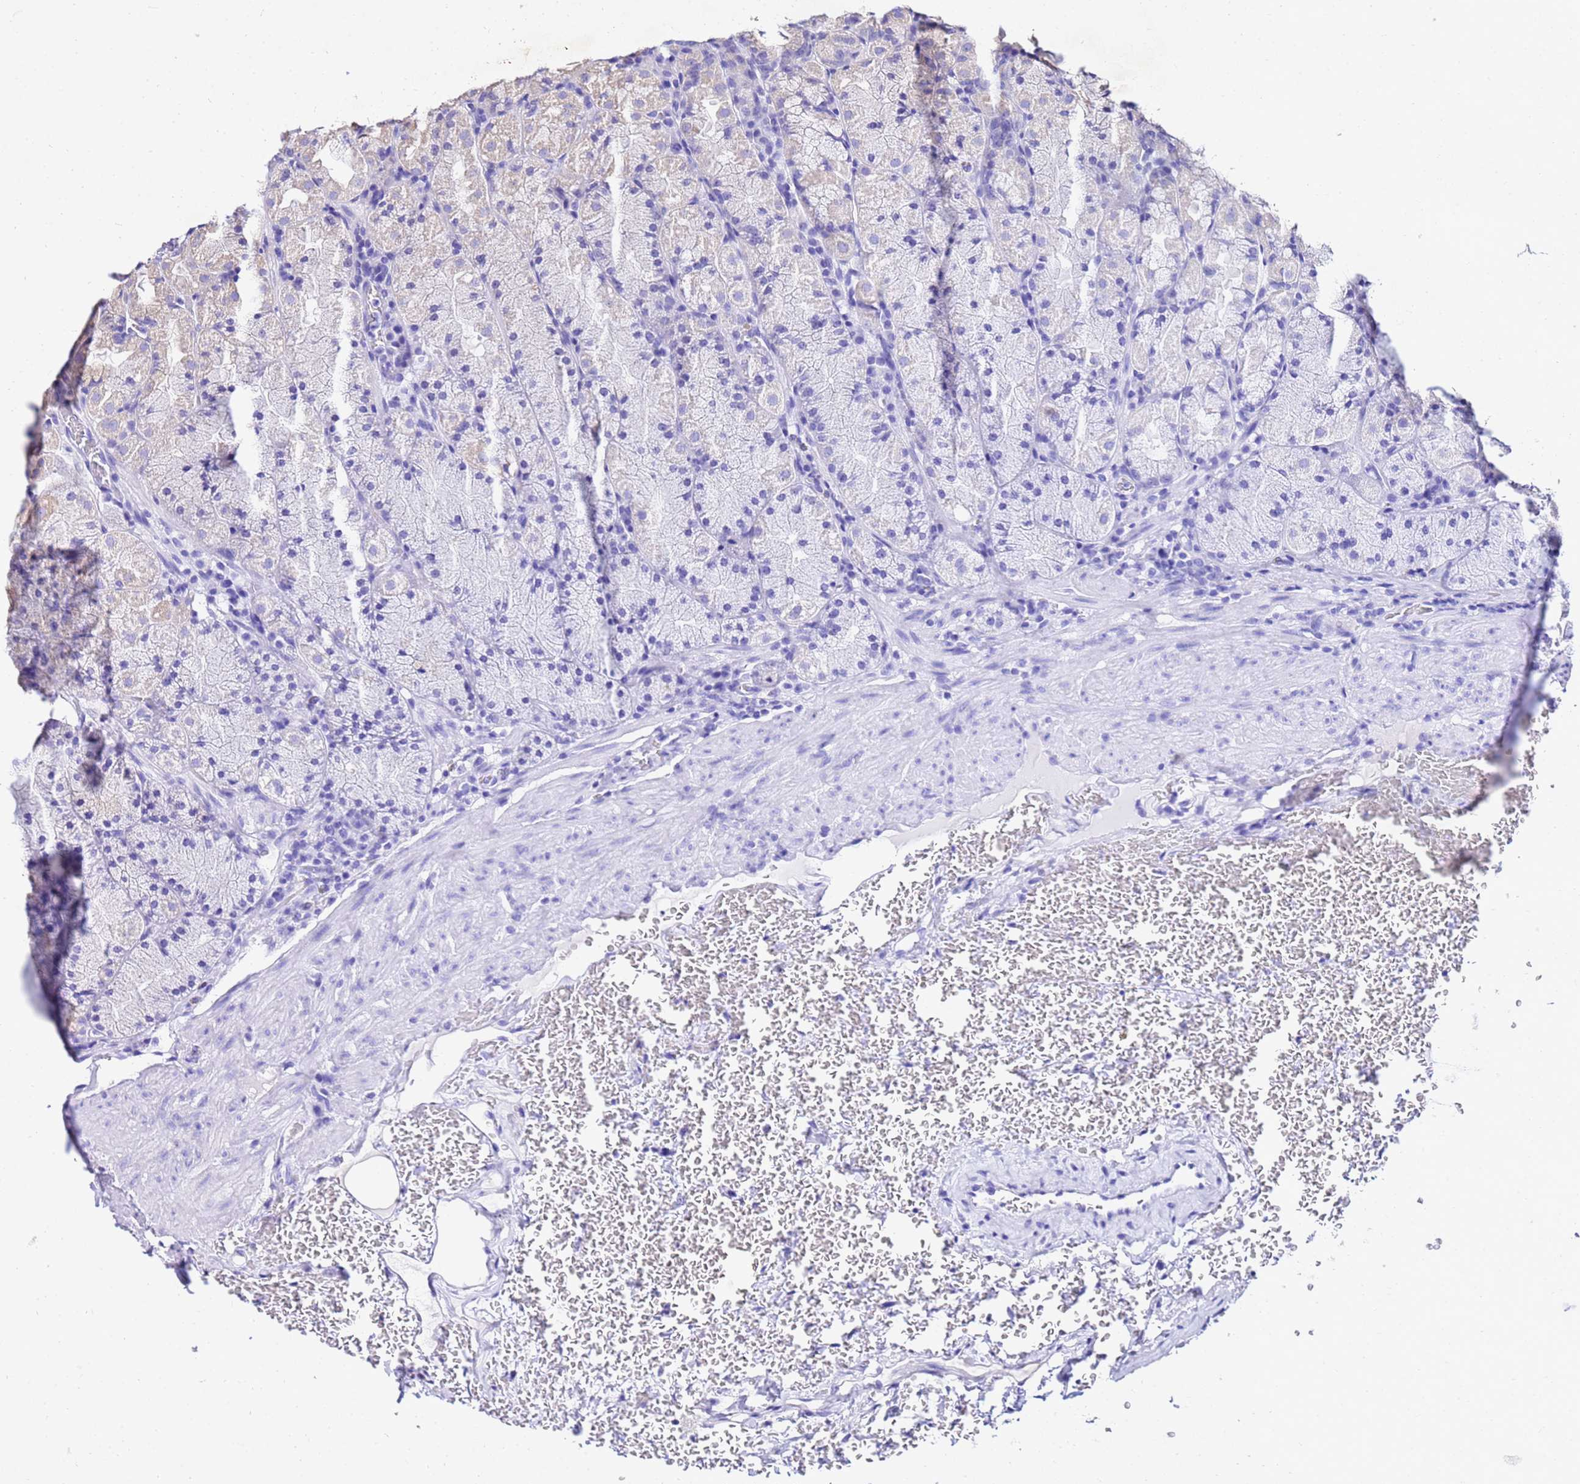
{"staining": {"intensity": "moderate", "quantity": "<25%", "location": "cytoplasmic/membranous"}, "tissue": "stomach", "cell_type": "Glandular cells", "image_type": "normal", "snomed": [{"axis": "morphology", "description": "Normal tissue, NOS"}, {"axis": "topography", "description": "Stomach, upper"}, {"axis": "topography", "description": "Stomach, lower"}], "caption": "This micrograph exhibits immunohistochemistry staining of benign human stomach, with low moderate cytoplasmic/membranous positivity in approximately <25% of glandular cells.", "gene": "COX14", "patient": {"sex": "male", "age": 80}}